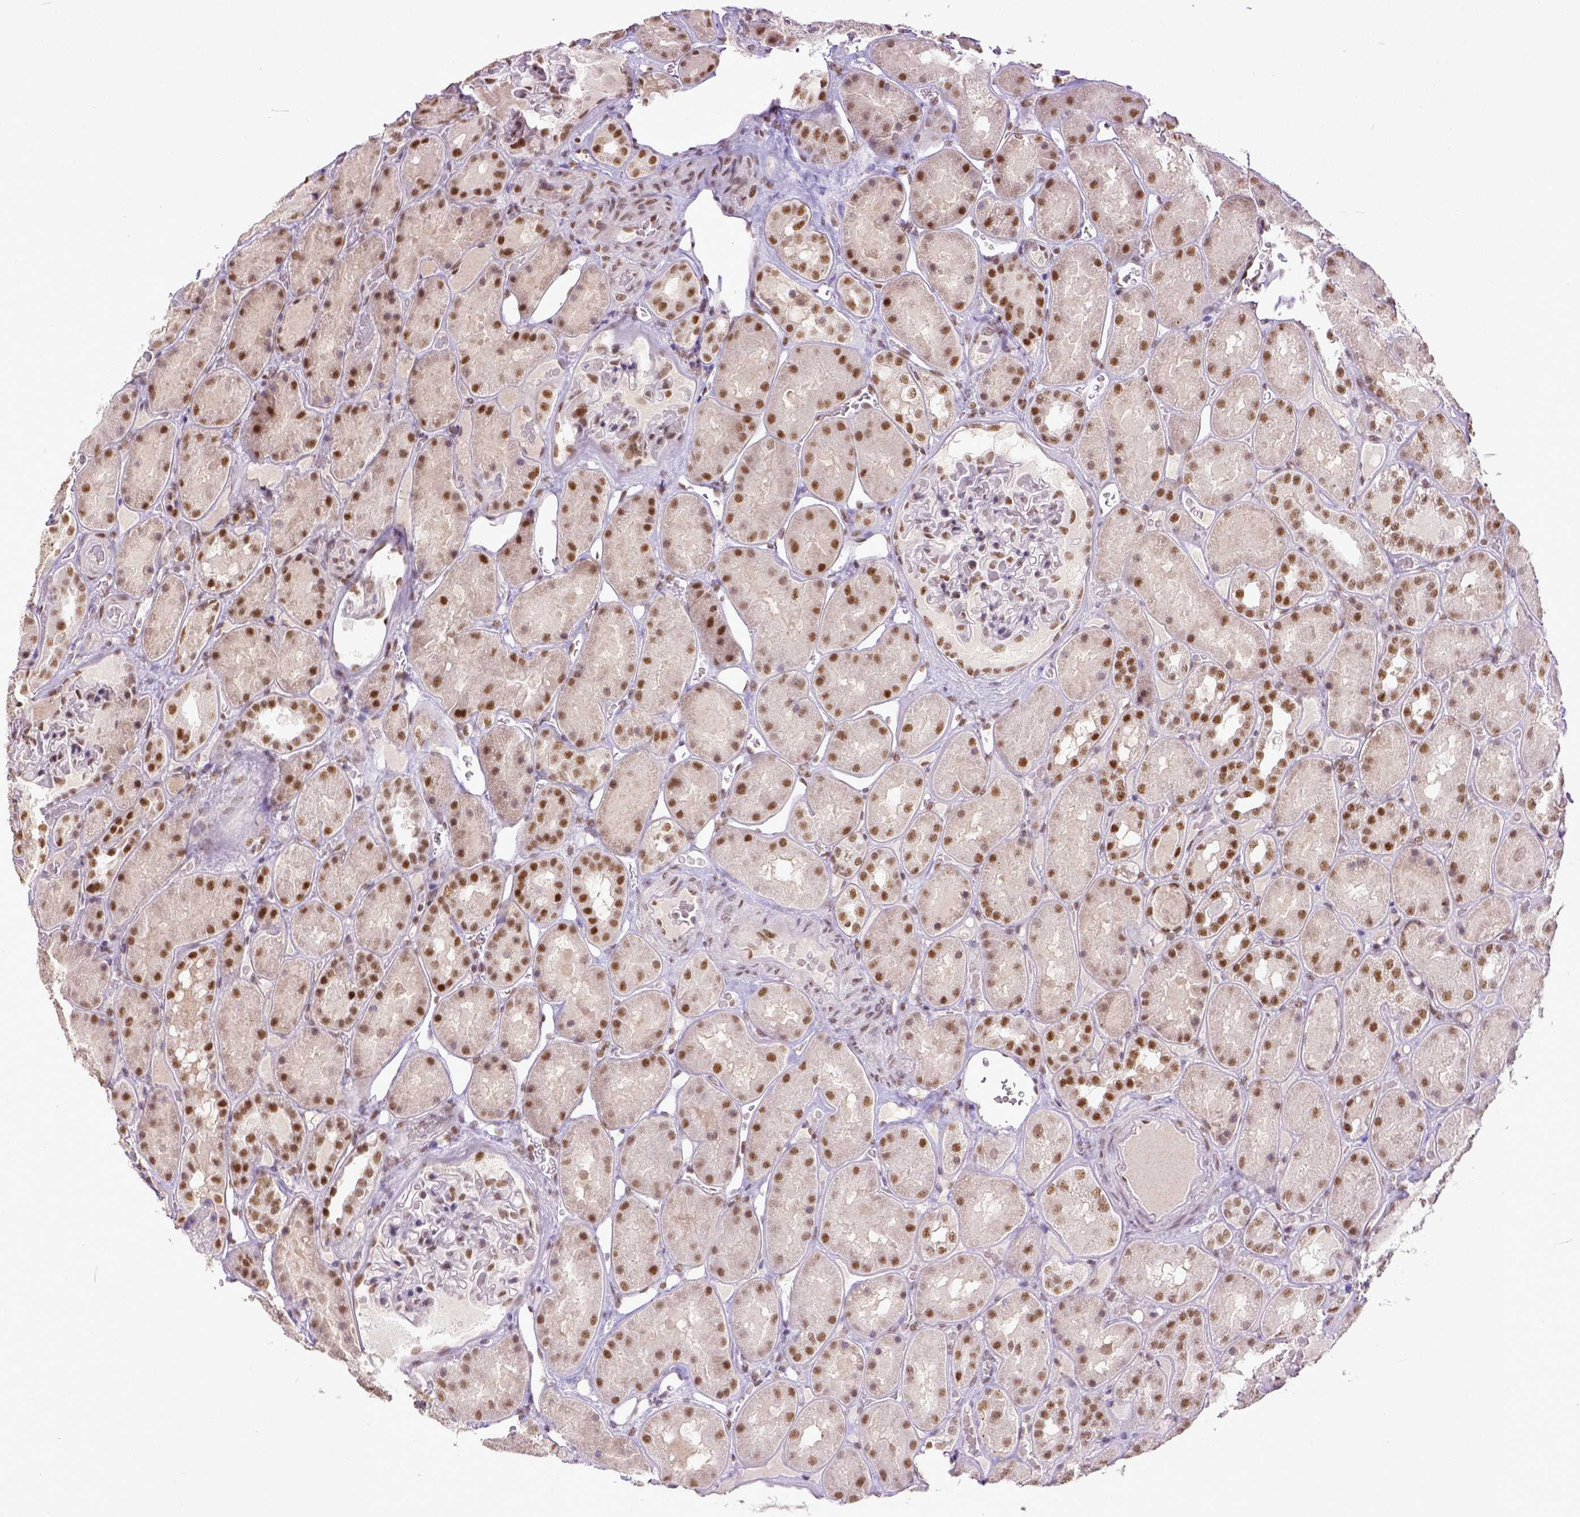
{"staining": {"intensity": "moderate", "quantity": "25%-75%", "location": "nuclear"}, "tissue": "kidney", "cell_type": "Cells in glomeruli", "image_type": "normal", "snomed": [{"axis": "morphology", "description": "Normal tissue, NOS"}, {"axis": "topography", "description": "Kidney"}], "caption": "Kidney was stained to show a protein in brown. There is medium levels of moderate nuclear expression in about 25%-75% of cells in glomeruli.", "gene": "ERCC1", "patient": {"sex": "male", "age": 73}}